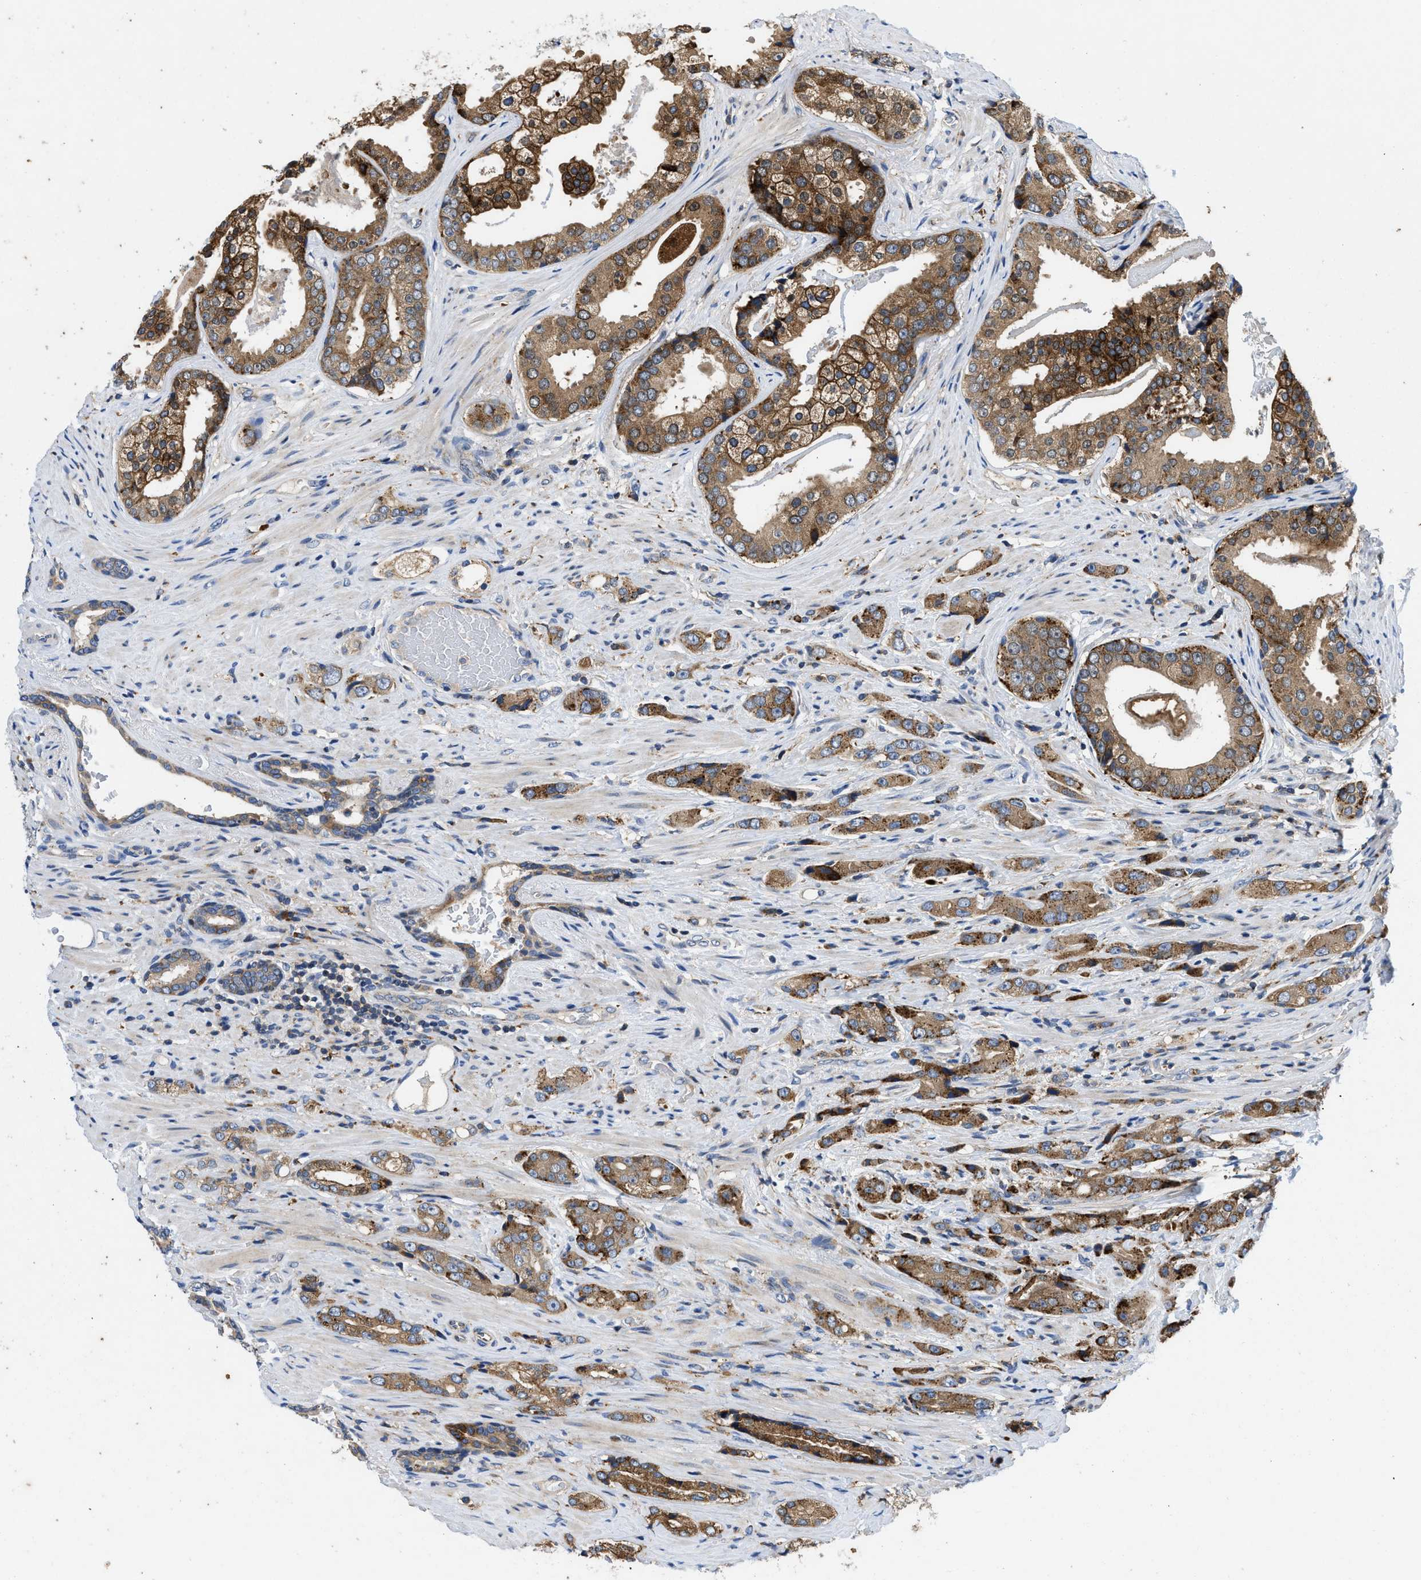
{"staining": {"intensity": "strong", "quantity": ">75%", "location": "cytoplasmic/membranous"}, "tissue": "prostate cancer", "cell_type": "Tumor cells", "image_type": "cancer", "snomed": [{"axis": "morphology", "description": "Adenocarcinoma, High grade"}, {"axis": "topography", "description": "Prostate"}], "caption": "Immunohistochemistry photomicrograph of human prostate adenocarcinoma (high-grade) stained for a protein (brown), which displays high levels of strong cytoplasmic/membranous positivity in about >75% of tumor cells.", "gene": "ENPP4", "patient": {"sex": "male", "age": 71}}